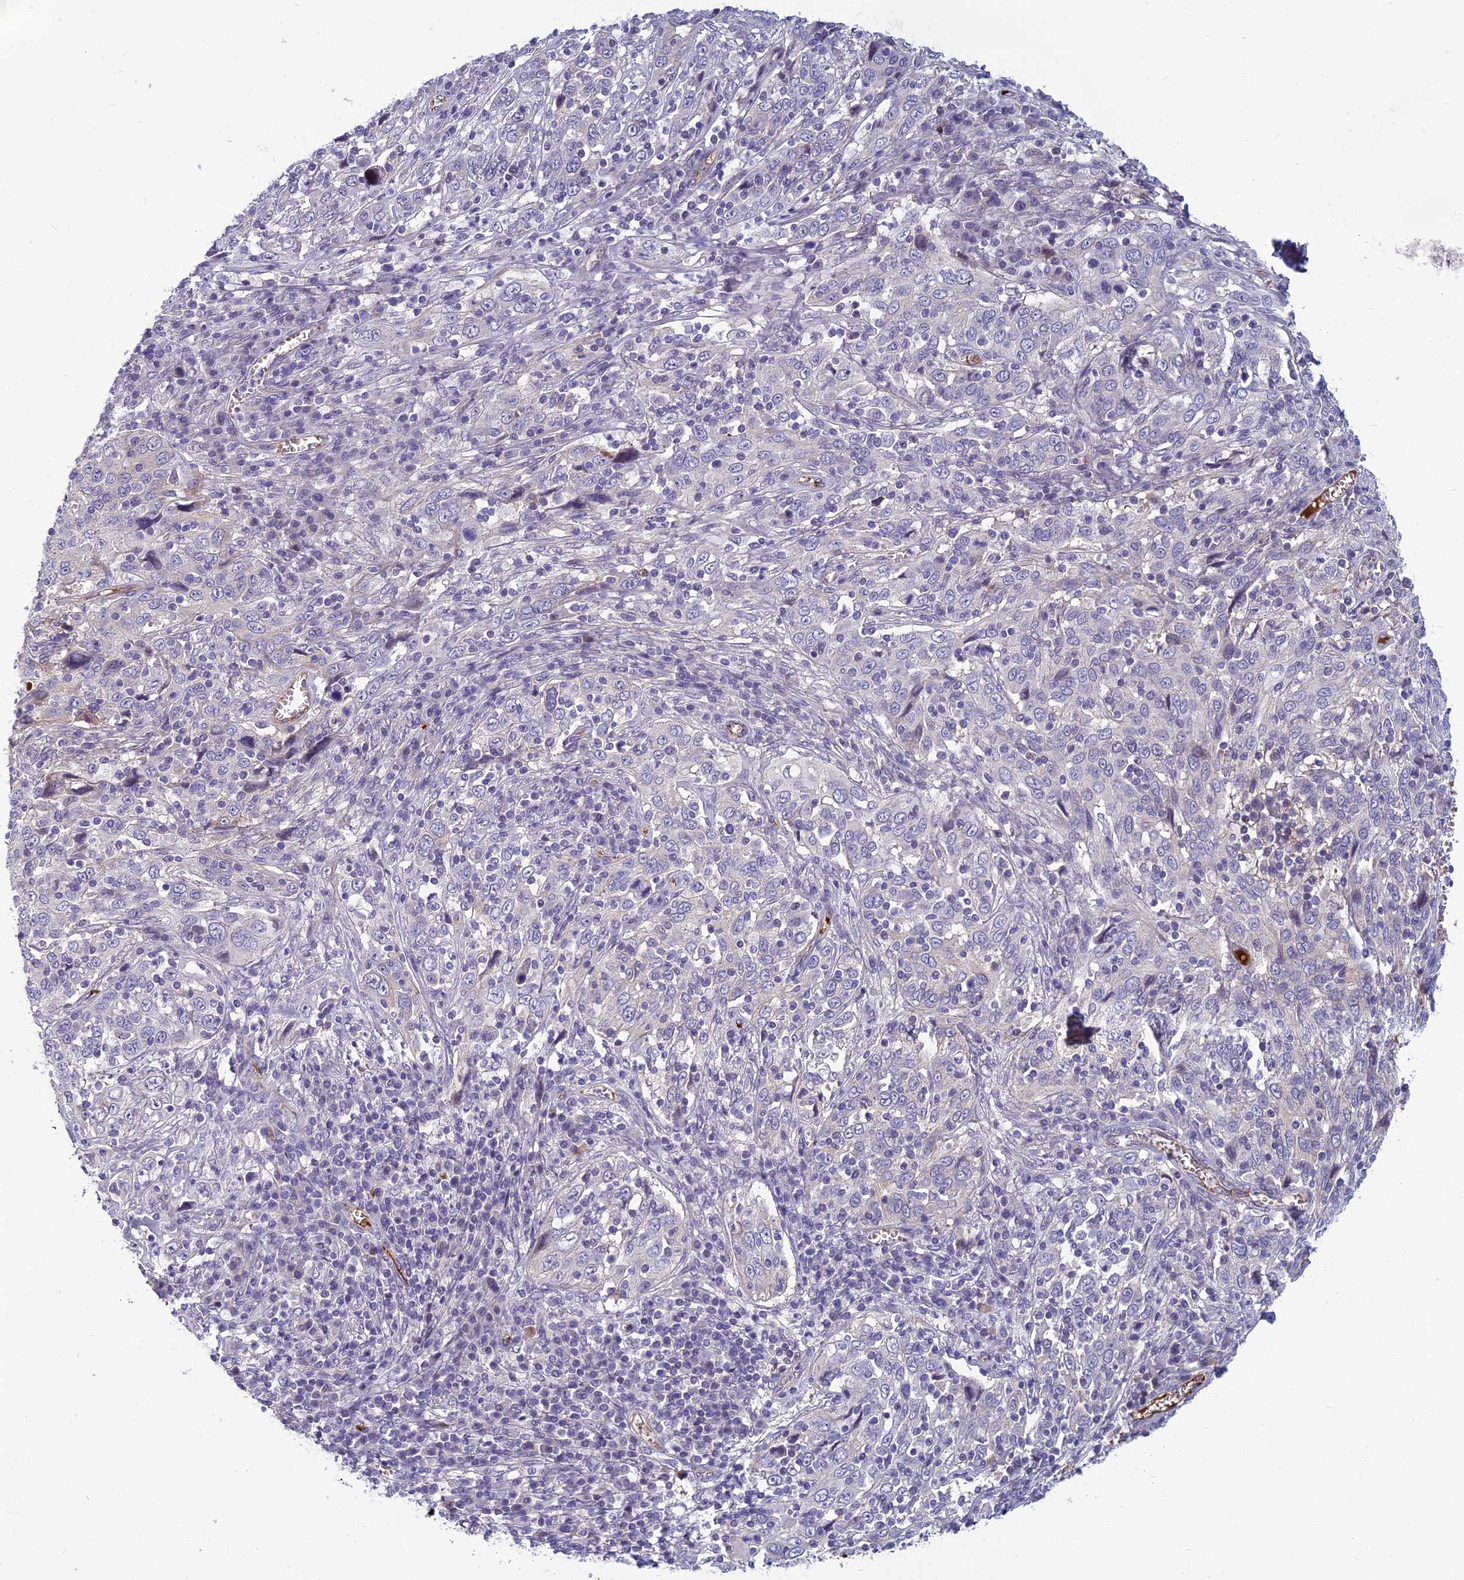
{"staining": {"intensity": "negative", "quantity": "none", "location": "none"}, "tissue": "cervical cancer", "cell_type": "Tumor cells", "image_type": "cancer", "snomed": [{"axis": "morphology", "description": "Squamous cell carcinoma, NOS"}, {"axis": "topography", "description": "Cervix"}], "caption": "This is an immunohistochemistry (IHC) histopathology image of human cervical squamous cell carcinoma. There is no positivity in tumor cells.", "gene": "CLEC11A", "patient": {"sex": "female", "age": 46}}